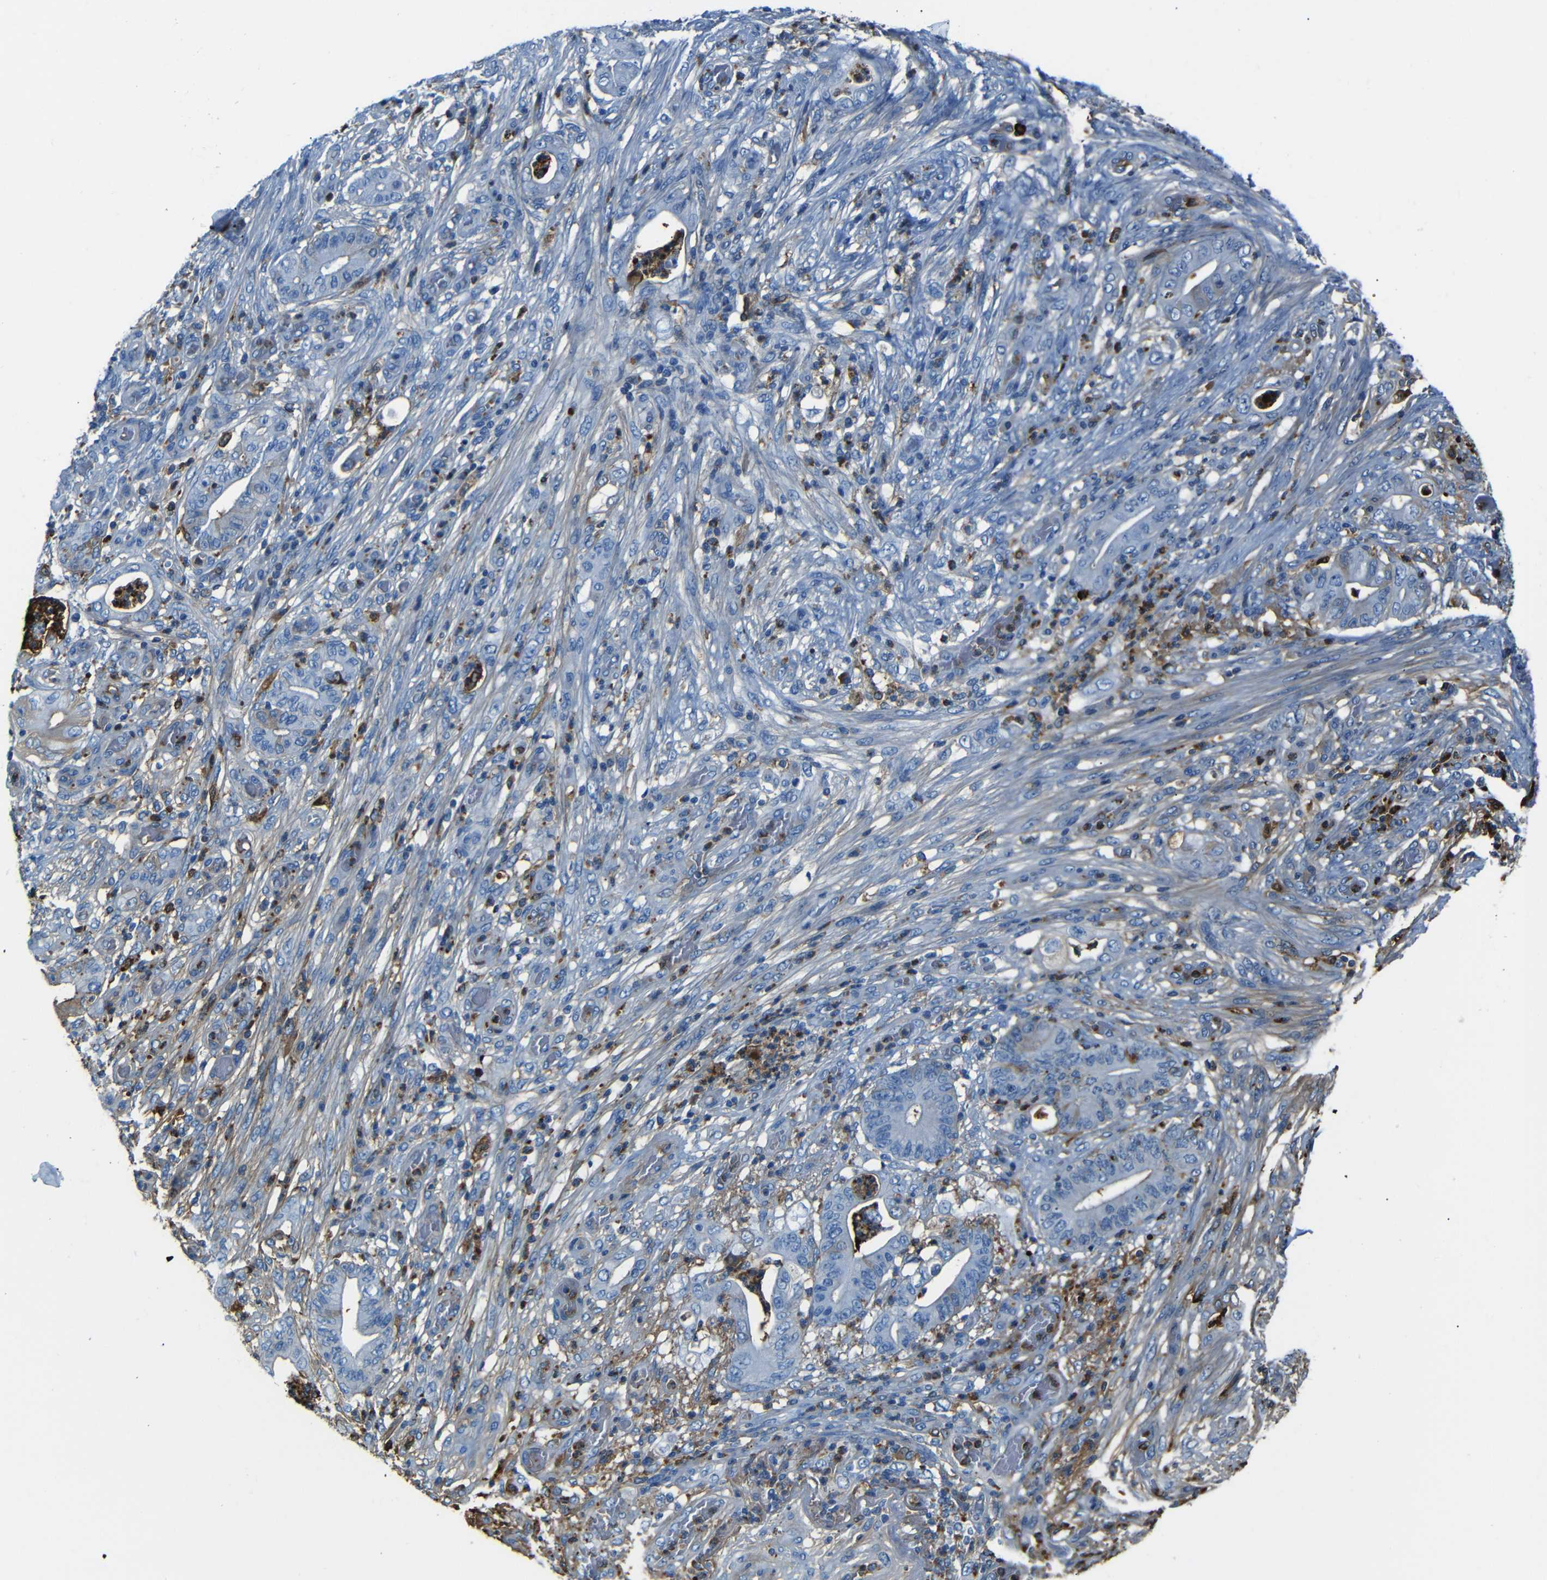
{"staining": {"intensity": "negative", "quantity": "none", "location": "none"}, "tissue": "stomach cancer", "cell_type": "Tumor cells", "image_type": "cancer", "snomed": [{"axis": "morphology", "description": "Adenocarcinoma, NOS"}, {"axis": "topography", "description": "Stomach"}], "caption": "This is an immunohistochemistry photomicrograph of human stomach adenocarcinoma. There is no expression in tumor cells.", "gene": "SERPINA1", "patient": {"sex": "female", "age": 73}}